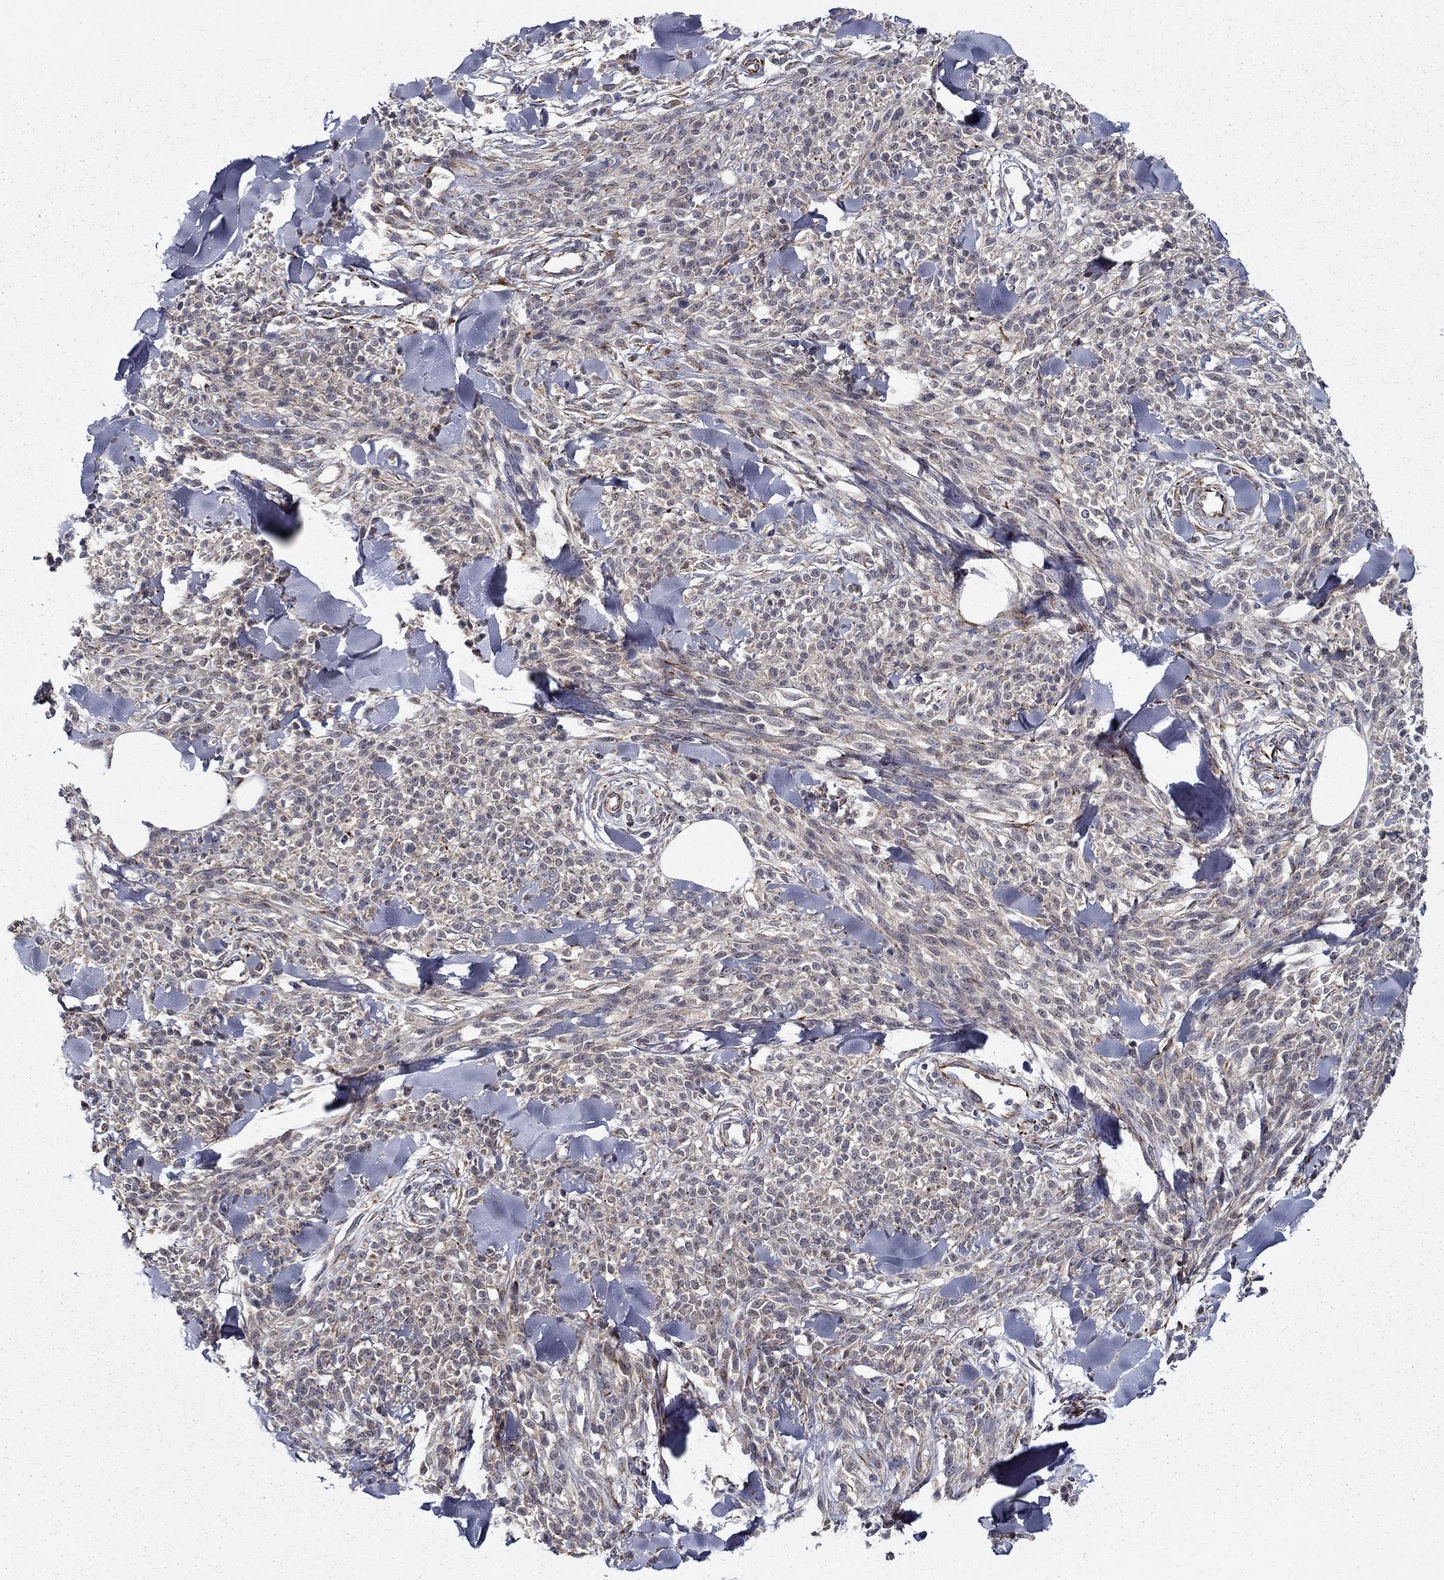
{"staining": {"intensity": "weak", "quantity": "25%-75%", "location": "cytoplasmic/membranous"}, "tissue": "melanoma", "cell_type": "Tumor cells", "image_type": "cancer", "snomed": [{"axis": "morphology", "description": "Malignant melanoma, NOS"}, {"axis": "topography", "description": "Skin"}, {"axis": "topography", "description": "Skin of trunk"}], "caption": "DAB immunohistochemical staining of human malignant melanoma shows weak cytoplasmic/membranous protein expression in about 25%-75% of tumor cells.", "gene": "LACTB2", "patient": {"sex": "male", "age": 74}}